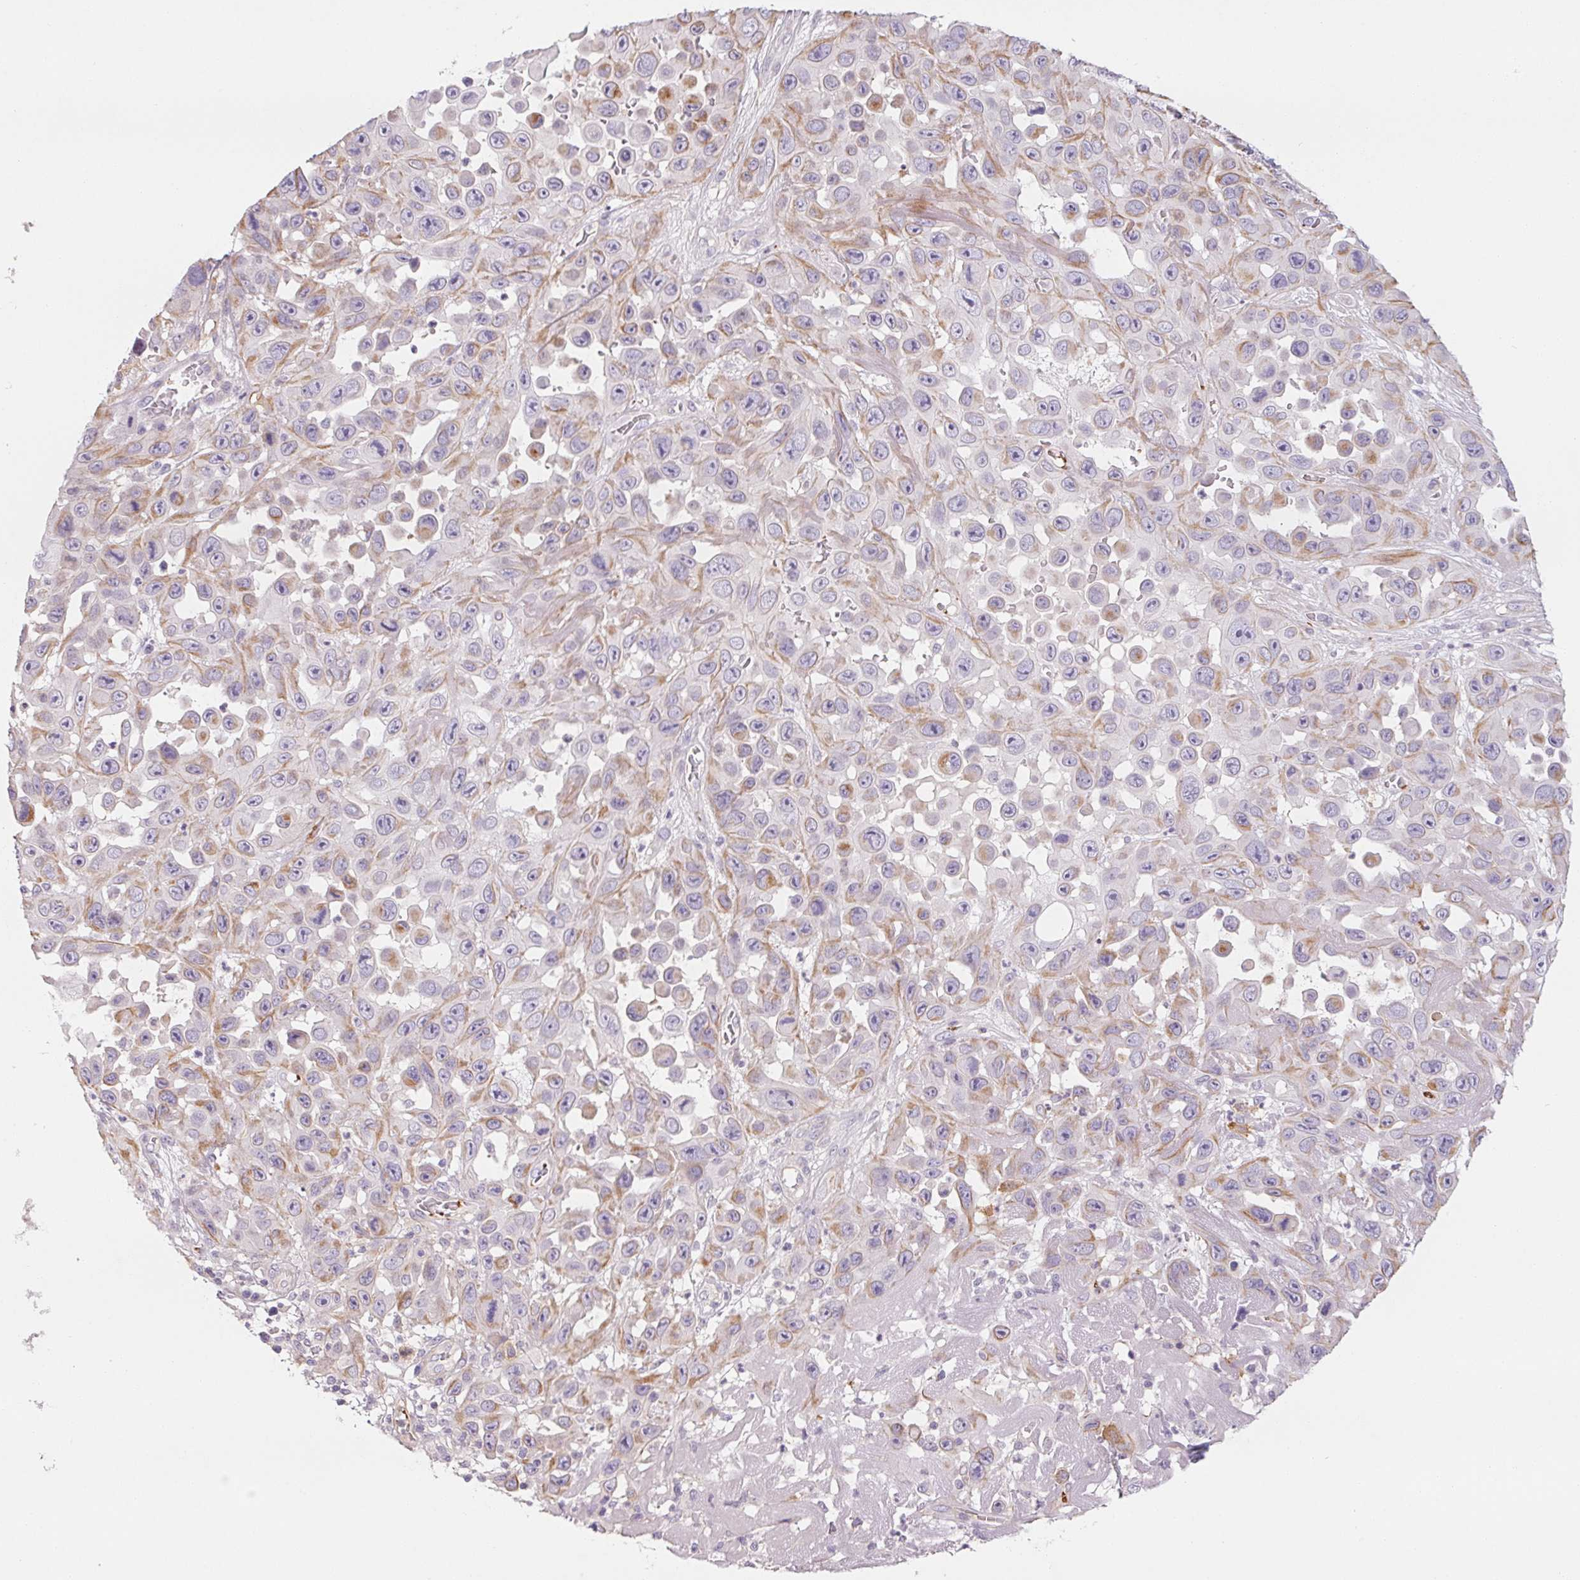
{"staining": {"intensity": "weak", "quantity": "25%-75%", "location": "cytoplasmic/membranous"}, "tissue": "skin cancer", "cell_type": "Tumor cells", "image_type": "cancer", "snomed": [{"axis": "morphology", "description": "Squamous cell carcinoma, NOS"}, {"axis": "topography", "description": "Skin"}], "caption": "The photomicrograph displays staining of skin squamous cell carcinoma, revealing weak cytoplasmic/membranous protein staining (brown color) within tumor cells.", "gene": "ANKRD13B", "patient": {"sex": "male", "age": 81}}